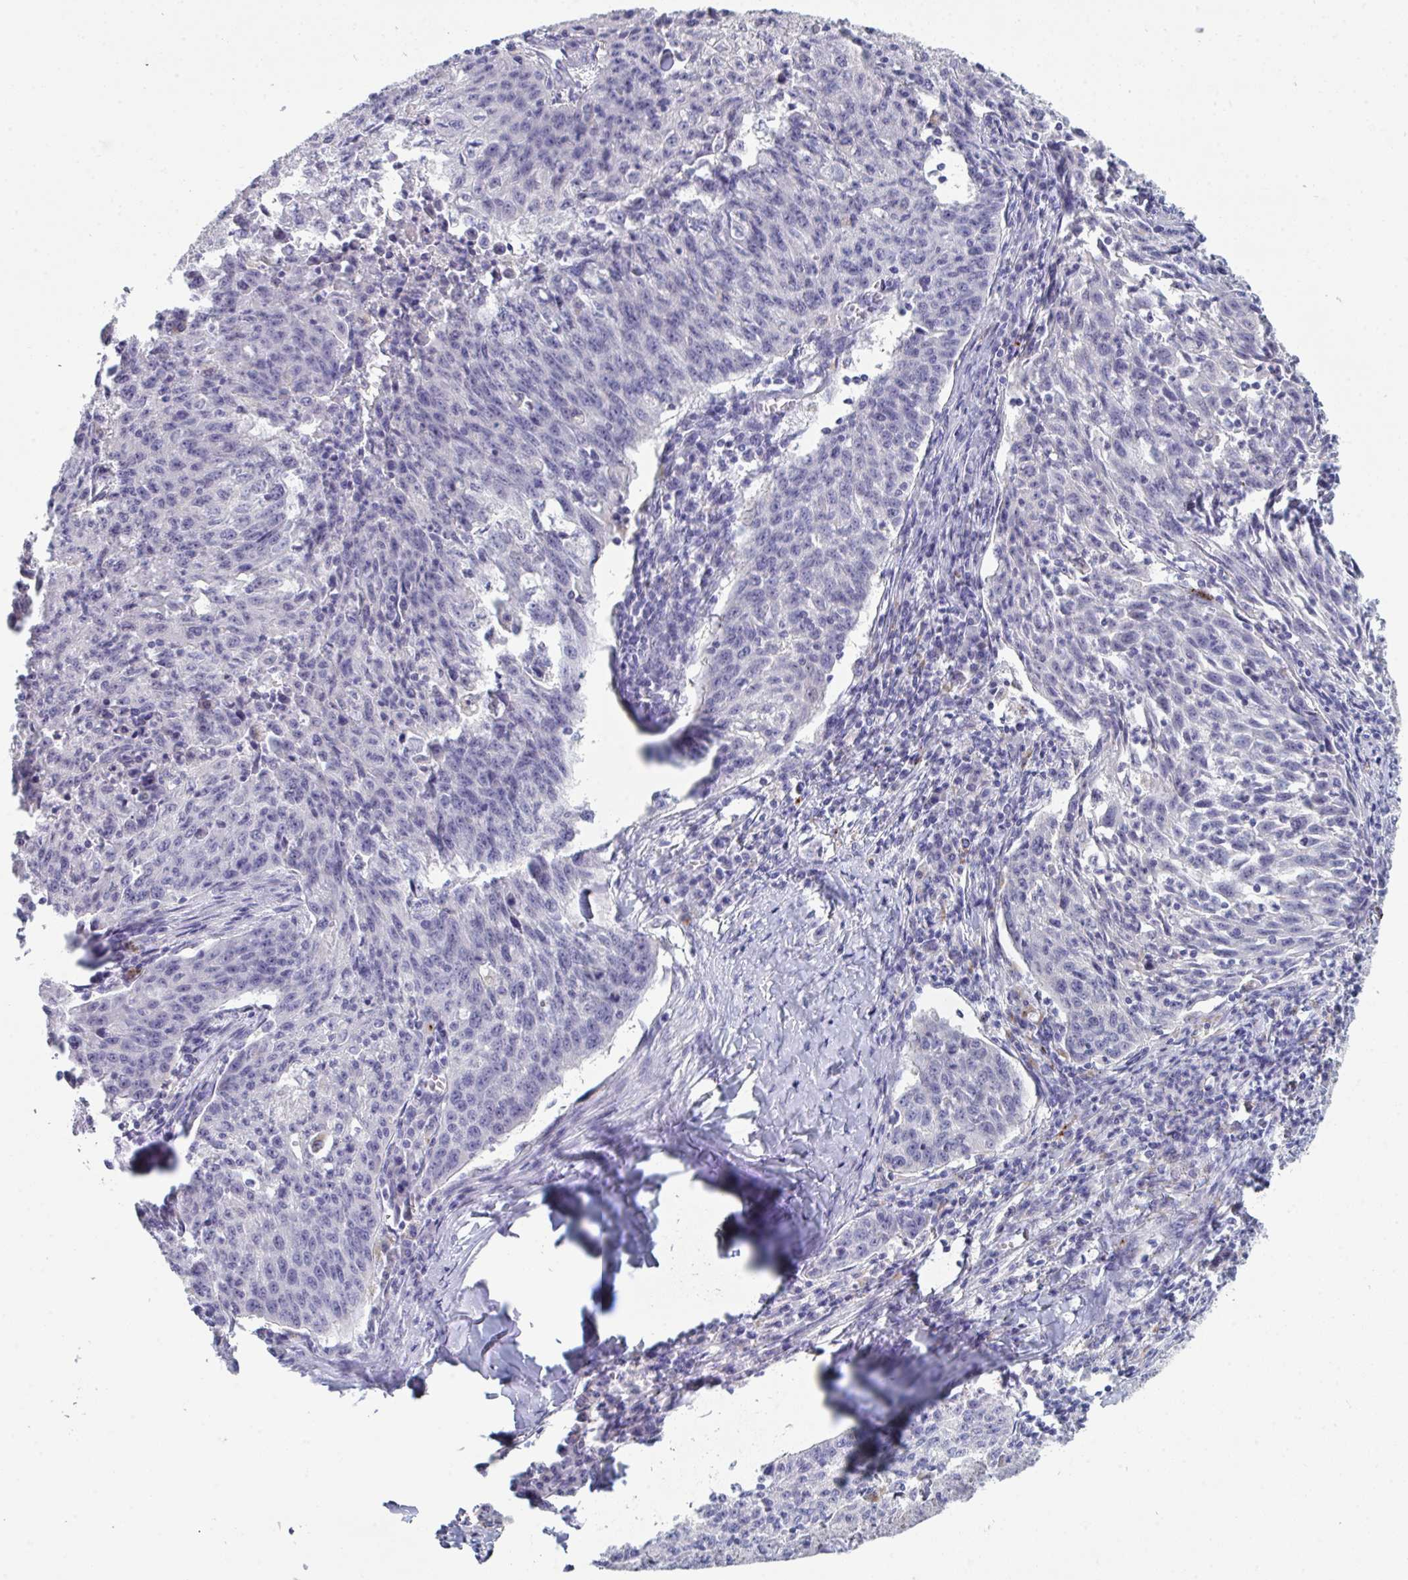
{"staining": {"intensity": "negative", "quantity": "none", "location": "none"}, "tissue": "lung cancer", "cell_type": "Tumor cells", "image_type": "cancer", "snomed": [{"axis": "morphology", "description": "Squamous cell carcinoma, NOS"}, {"axis": "morphology", "description": "Squamous cell carcinoma, metastatic, NOS"}, {"axis": "topography", "description": "Bronchus"}, {"axis": "topography", "description": "Lung"}], "caption": "Human lung cancer stained for a protein using immunohistochemistry shows no positivity in tumor cells.", "gene": "HGFAC", "patient": {"sex": "male", "age": 62}}